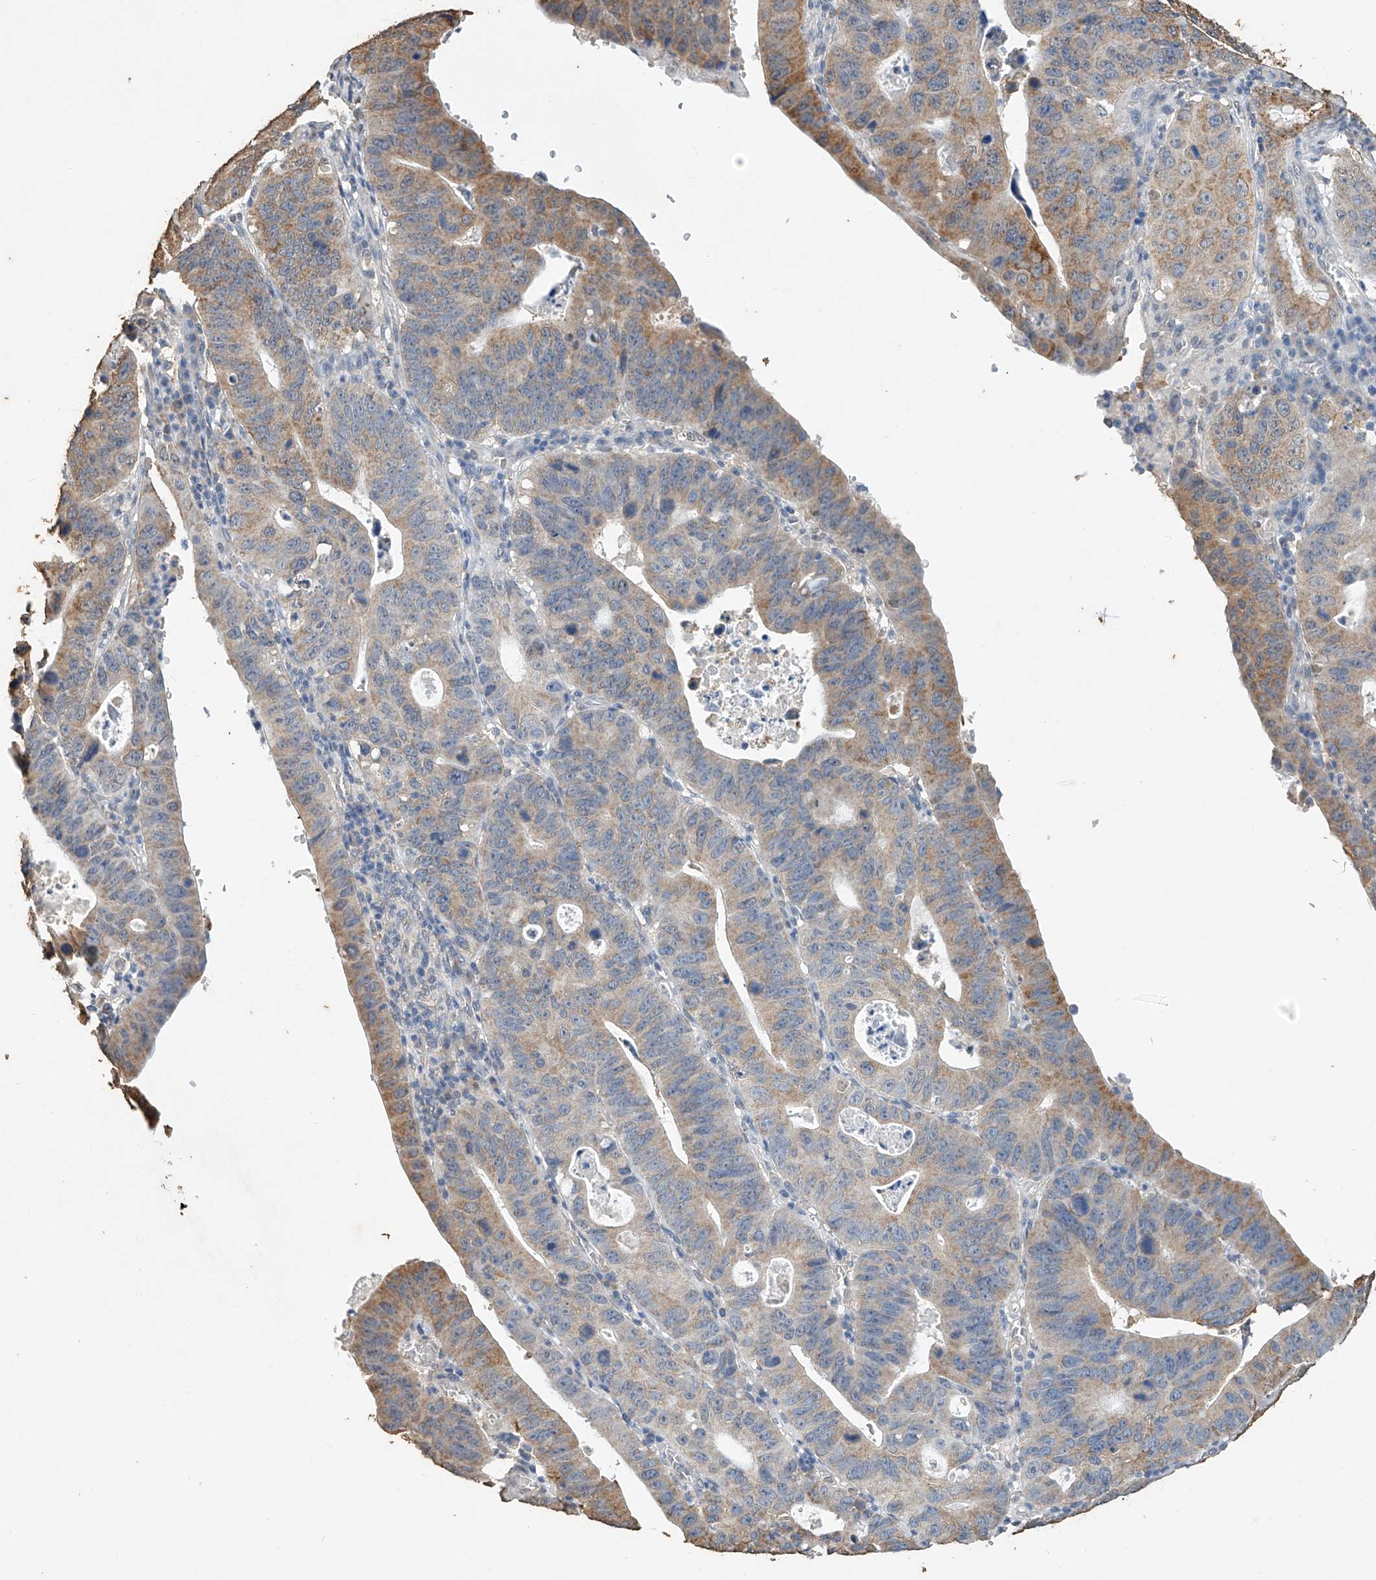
{"staining": {"intensity": "moderate", "quantity": "25%-75%", "location": "cytoplasmic/membranous"}, "tissue": "stomach cancer", "cell_type": "Tumor cells", "image_type": "cancer", "snomed": [{"axis": "morphology", "description": "Adenocarcinoma, NOS"}, {"axis": "topography", "description": "Stomach"}], "caption": "Immunohistochemical staining of human stomach cancer reveals medium levels of moderate cytoplasmic/membranous protein expression in about 25%-75% of tumor cells.", "gene": "CERS4", "patient": {"sex": "male", "age": 59}}